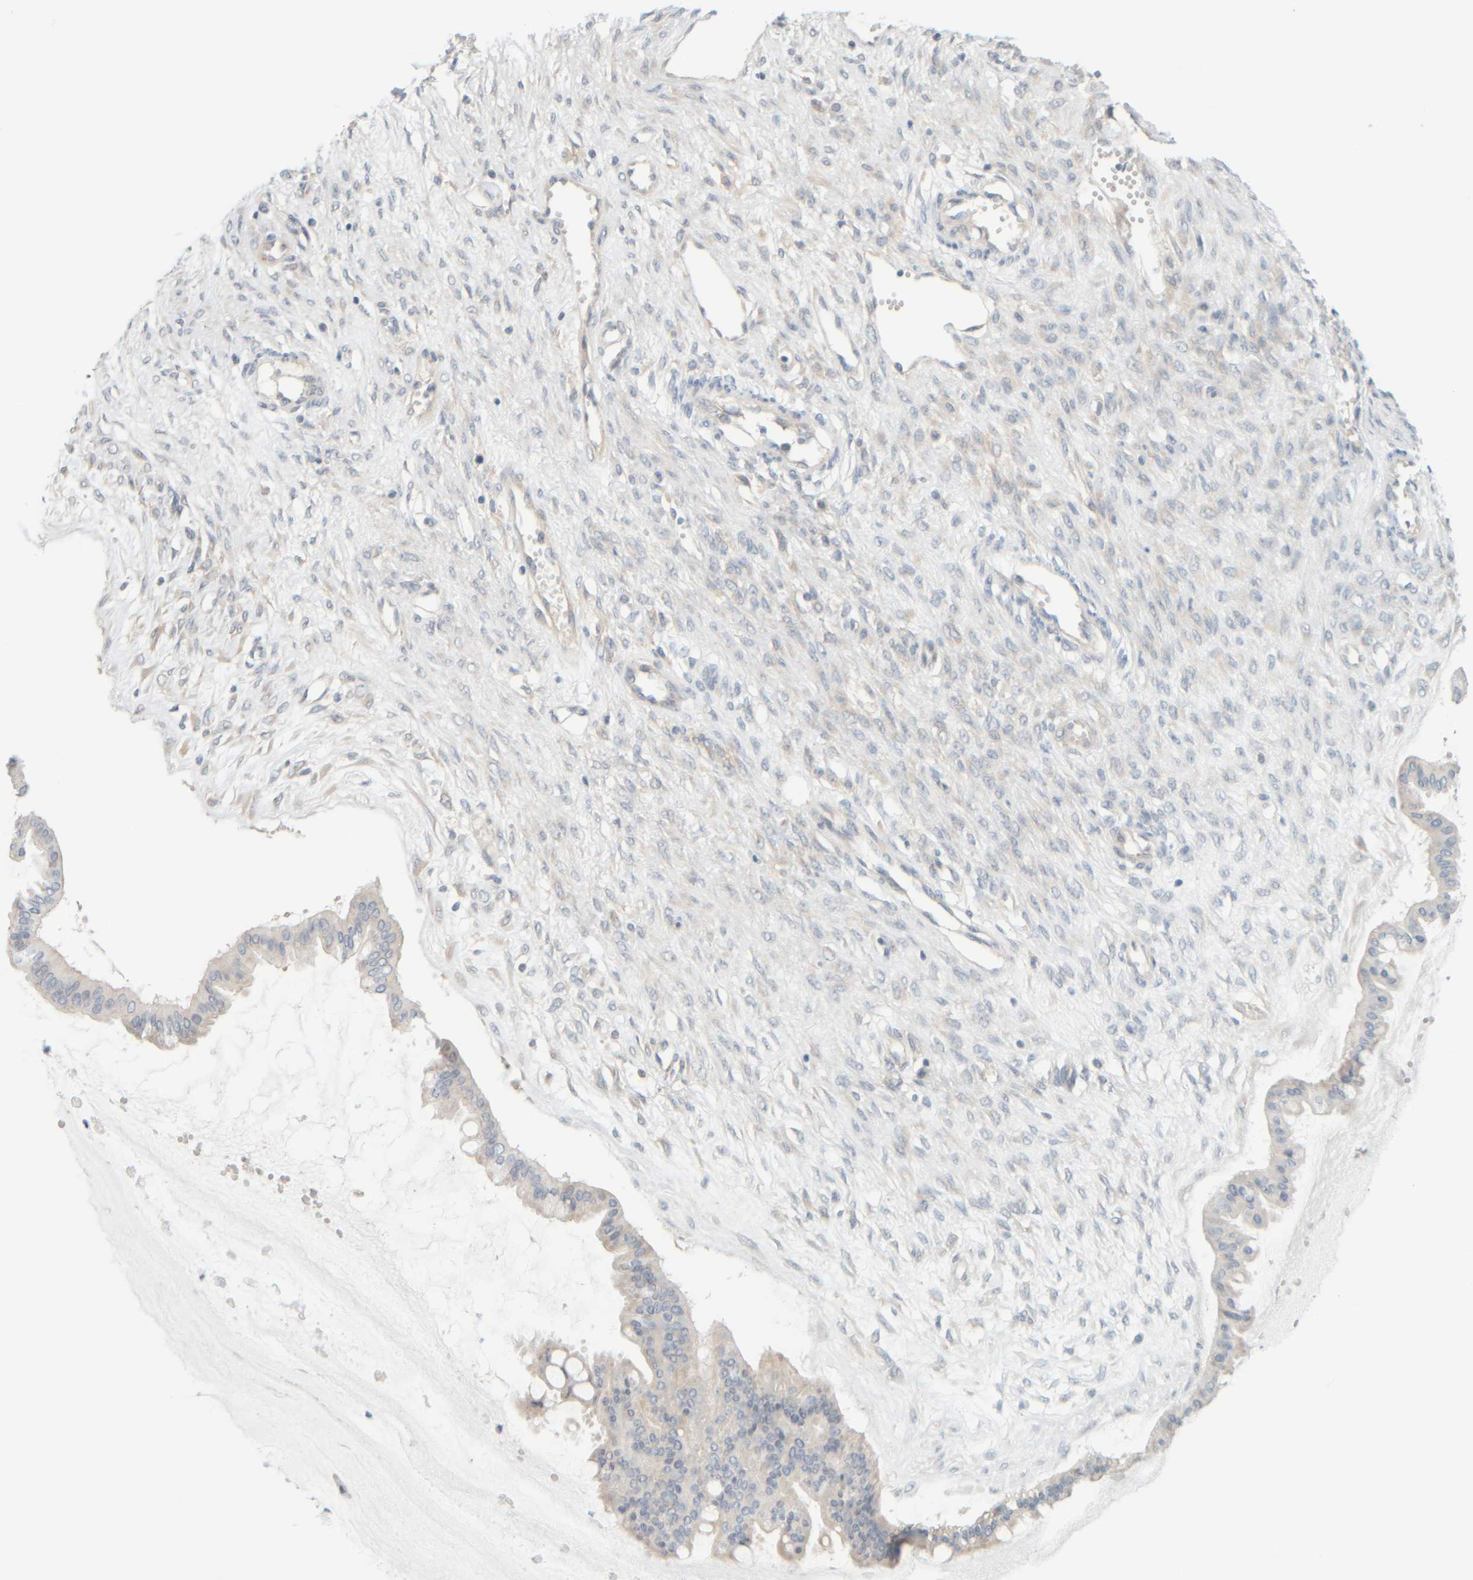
{"staining": {"intensity": "negative", "quantity": "none", "location": "none"}, "tissue": "ovarian cancer", "cell_type": "Tumor cells", "image_type": "cancer", "snomed": [{"axis": "morphology", "description": "Cystadenocarcinoma, mucinous, NOS"}, {"axis": "topography", "description": "Ovary"}], "caption": "An image of mucinous cystadenocarcinoma (ovarian) stained for a protein exhibits no brown staining in tumor cells.", "gene": "PTGES3L-AARSD1", "patient": {"sex": "female", "age": 73}}